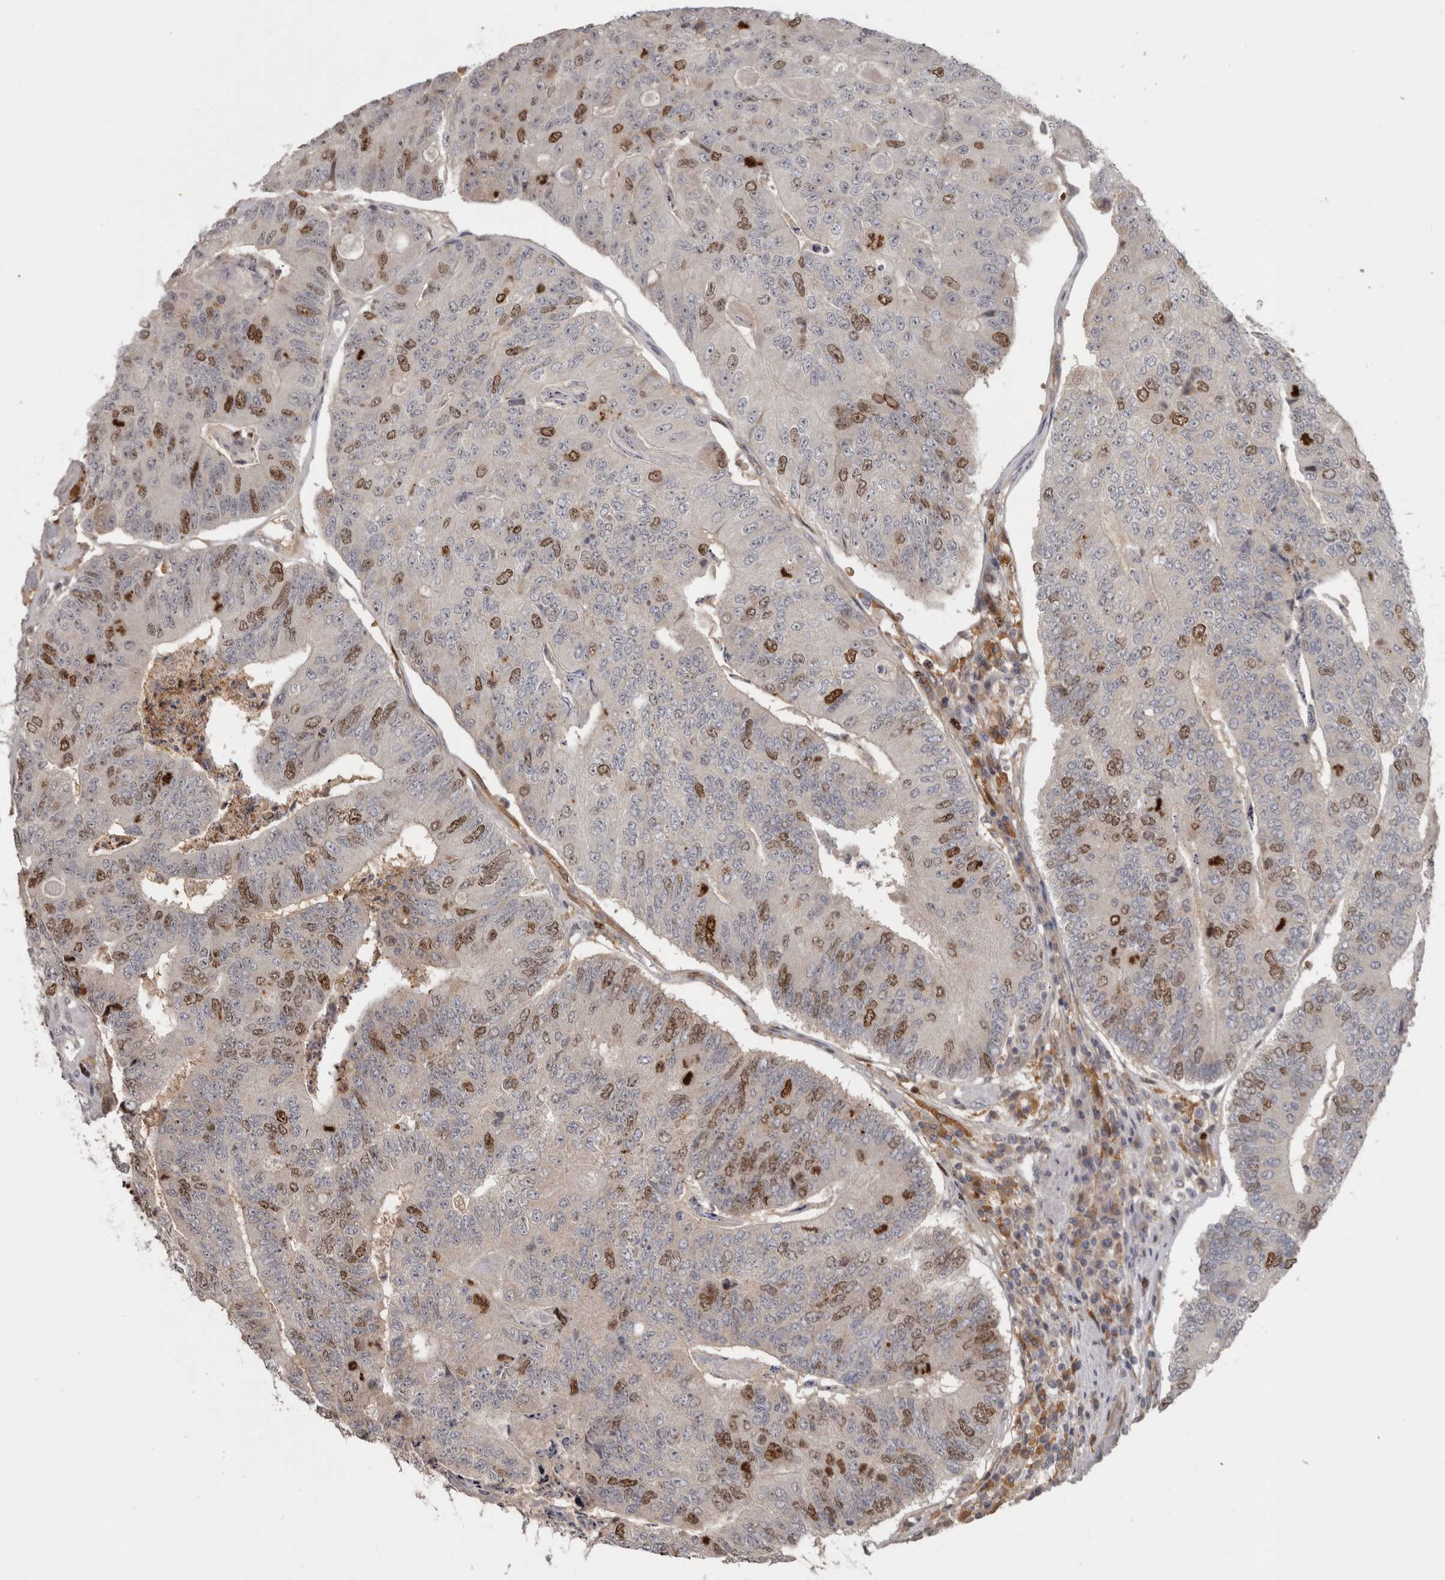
{"staining": {"intensity": "strong", "quantity": "<25%", "location": "nuclear"}, "tissue": "colorectal cancer", "cell_type": "Tumor cells", "image_type": "cancer", "snomed": [{"axis": "morphology", "description": "Adenocarcinoma, NOS"}, {"axis": "topography", "description": "Colon"}], "caption": "Immunohistochemistry (IHC) (DAB) staining of human adenocarcinoma (colorectal) shows strong nuclear protein positivity in approximately <25% of tumor cells. The staining was performed using DAB (3,3'-diaminobenzidine), with brown indicating positive protein expression. Nuclei are stained blue with hematoxylin.", "gene": "CDCA8", "patient": {"sex": "female", "age": 67}}